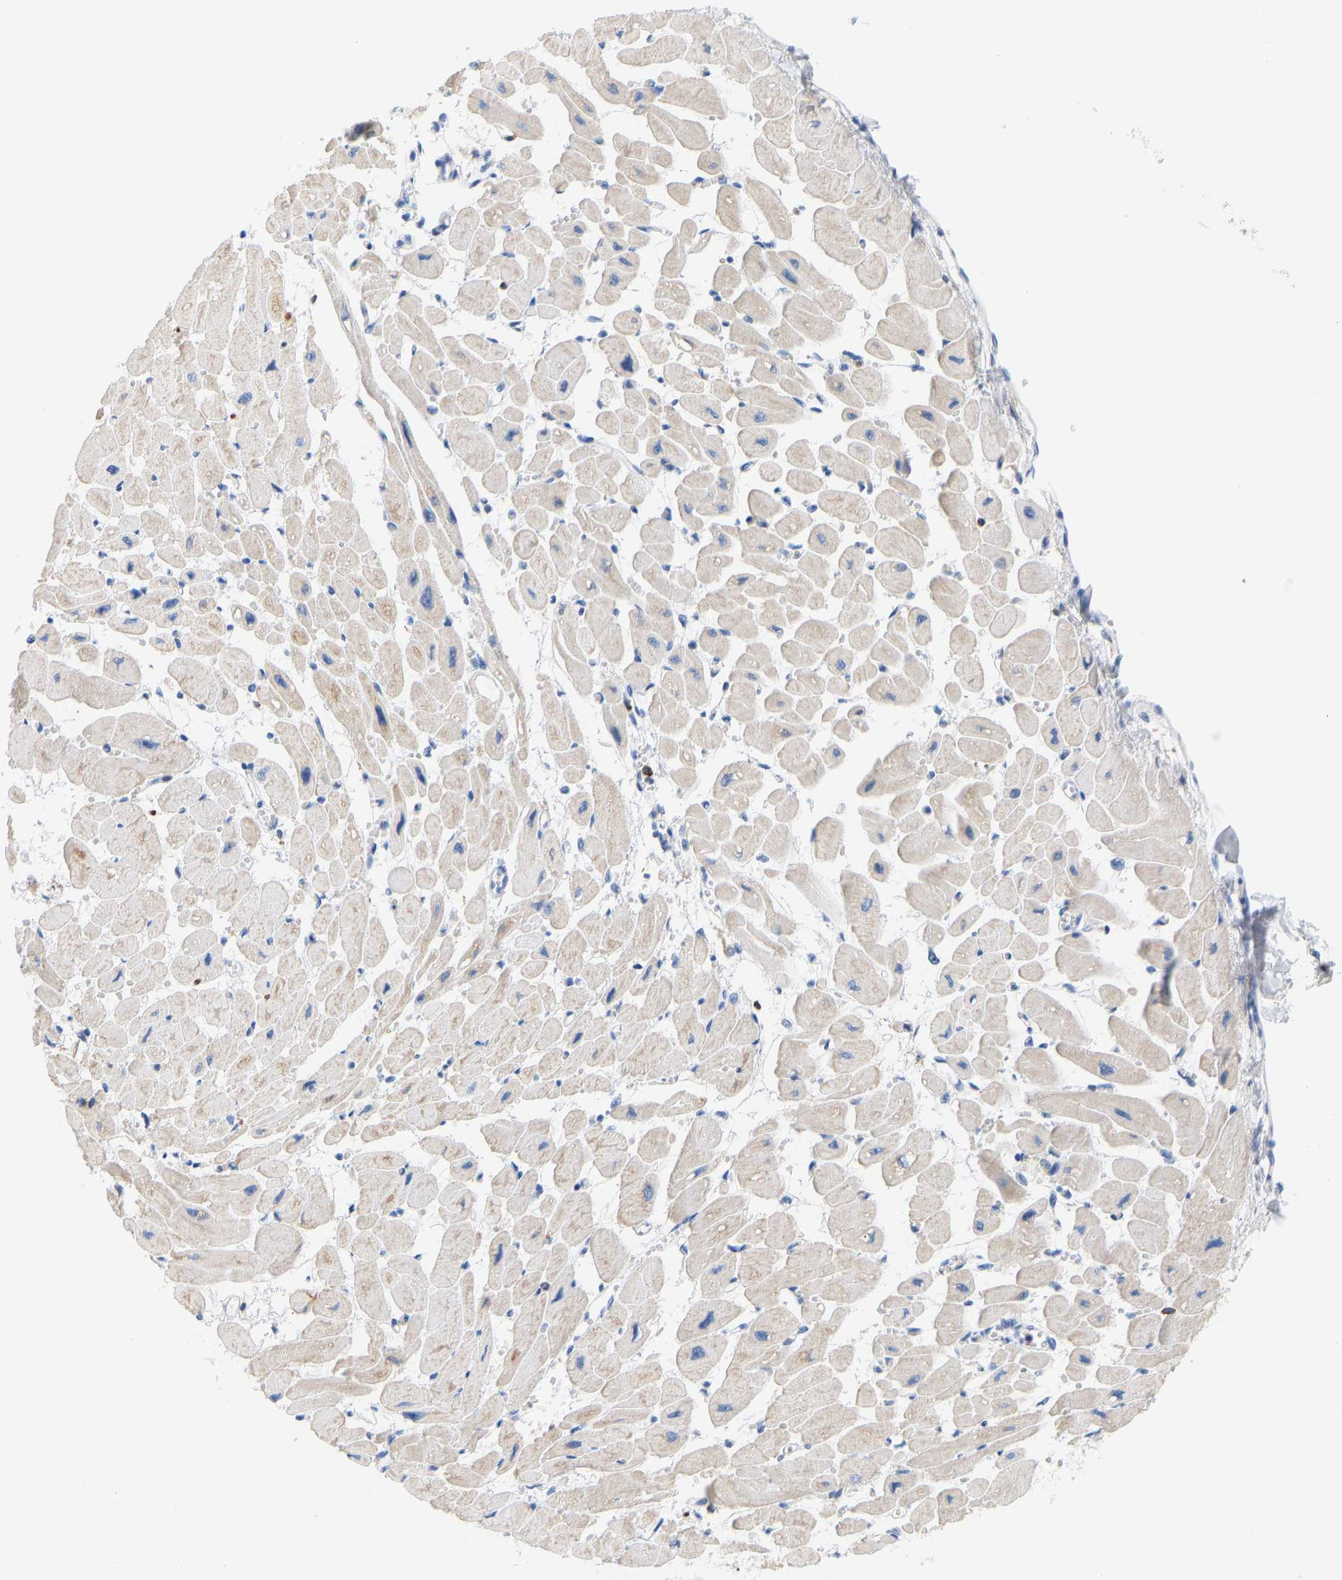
{"staining": {"intensity": "moderate", "quantity": "<25%", "location": "cytoplasmic/membranous"}, "tissue": "heart muscle", "cell_type": "Cardiomyocytes", "image_type": "normal", "snomed": [{"axis": "morphology", "description": "Normal tissue, NOS"}, {"axis": "topography", "description": "Heart"}], "caption": "The histopathology image shows staining of unremarkable heart muscle, revealing moderate cytoplasmic/membranous protein staining (brown color) within cardiomyocytes. The protein is shown in brown color, while the nuclei are stained blue.", "gene": "EVL", "patient": {"sex": "female", "age": 54}}